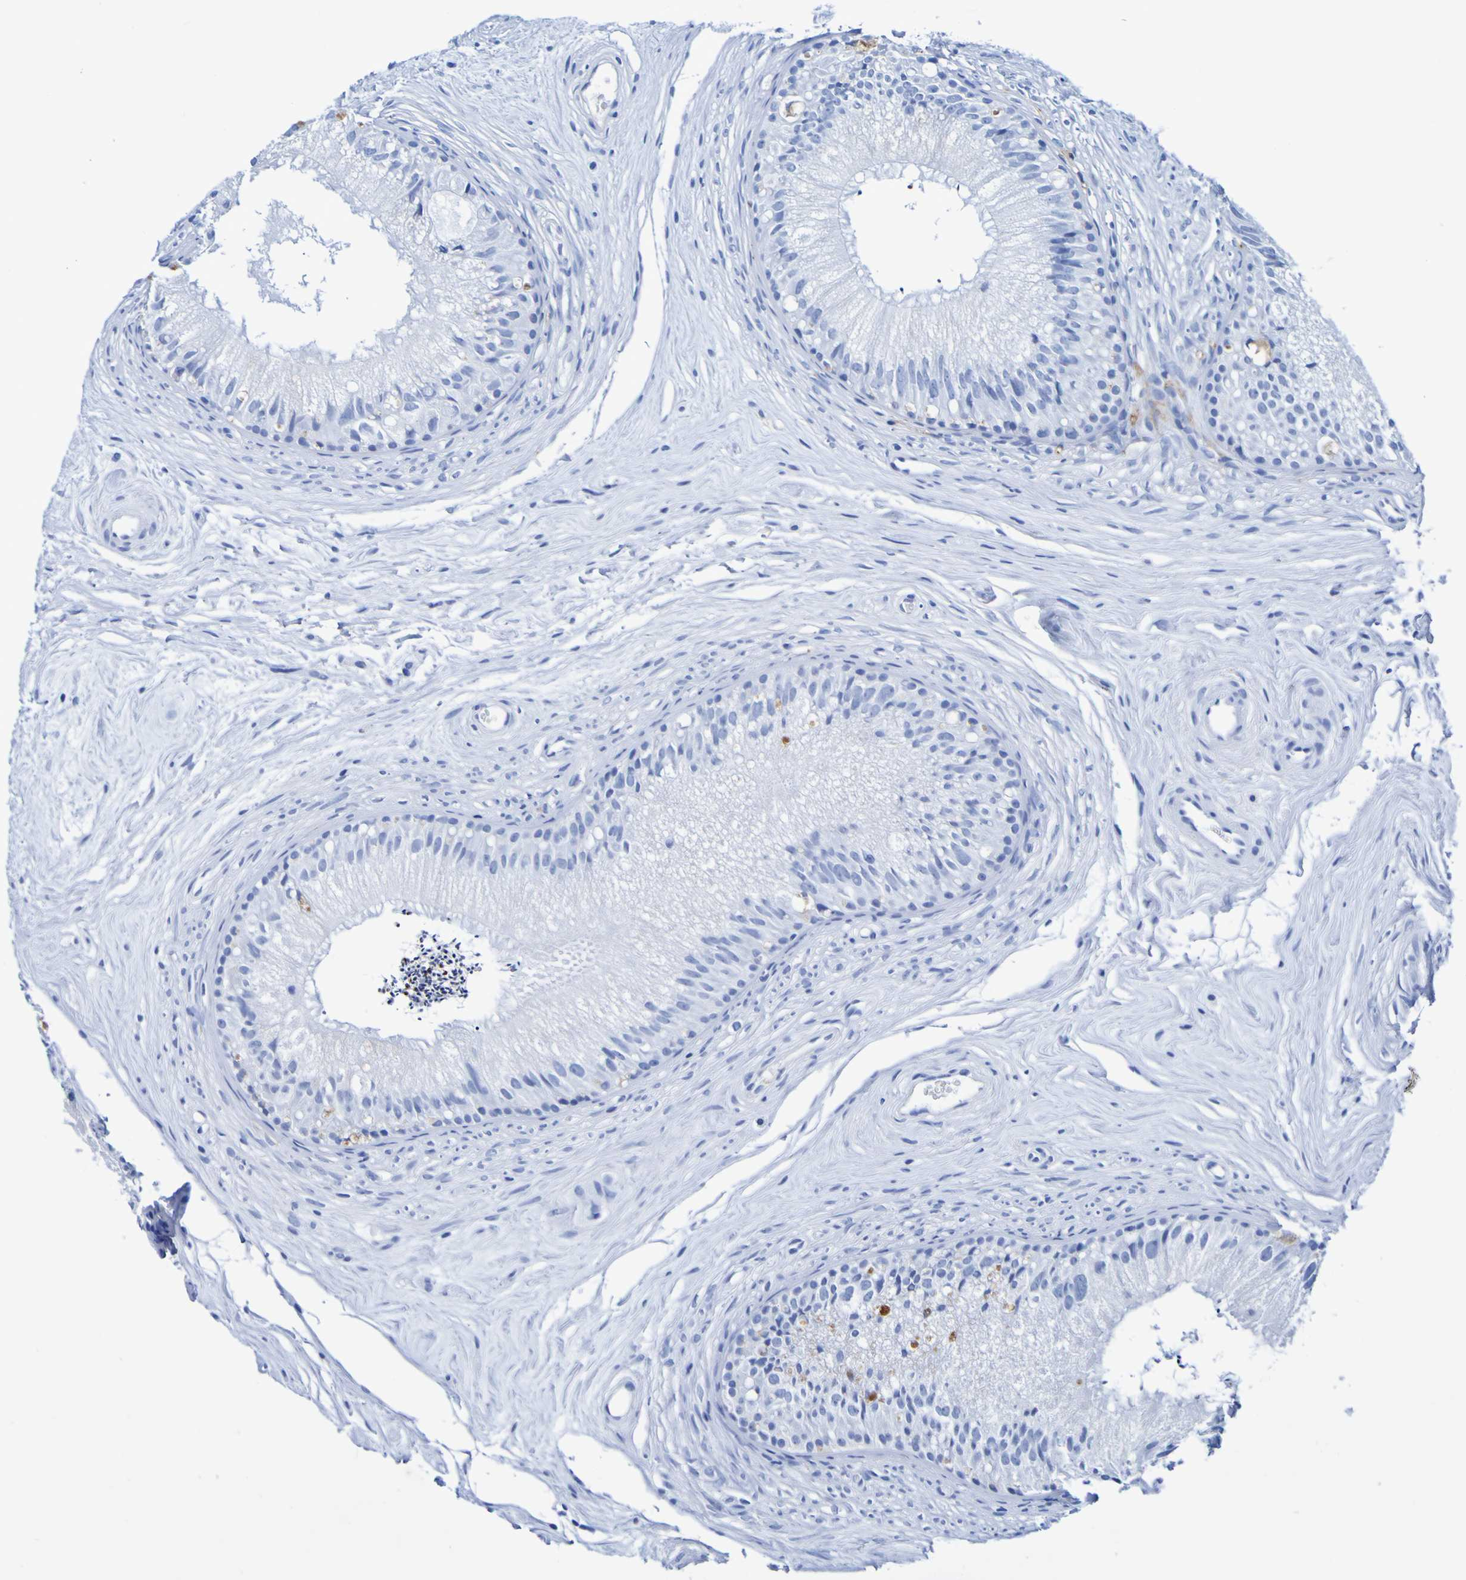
{"staining": {"intensity": "negative", "quantity": "none", "location": "none"}, "tissue": "epididymis", "cell_type": "Glandular cells", "image_type": "normal", "snomed": [{"axis": "morphology", "description": "Normal tissue, NOS"}, {"axis": "topography", "description": "Epididymis"}], "caption": "High magnification brightfield microscopy of unremarkable epididymis stained with DAB (brown) and counterstained with hematoxylin (blue): glandular cells show no significant expression.", "gene": "DPEP1", "patient": {"sex": "male", "age": 56}}